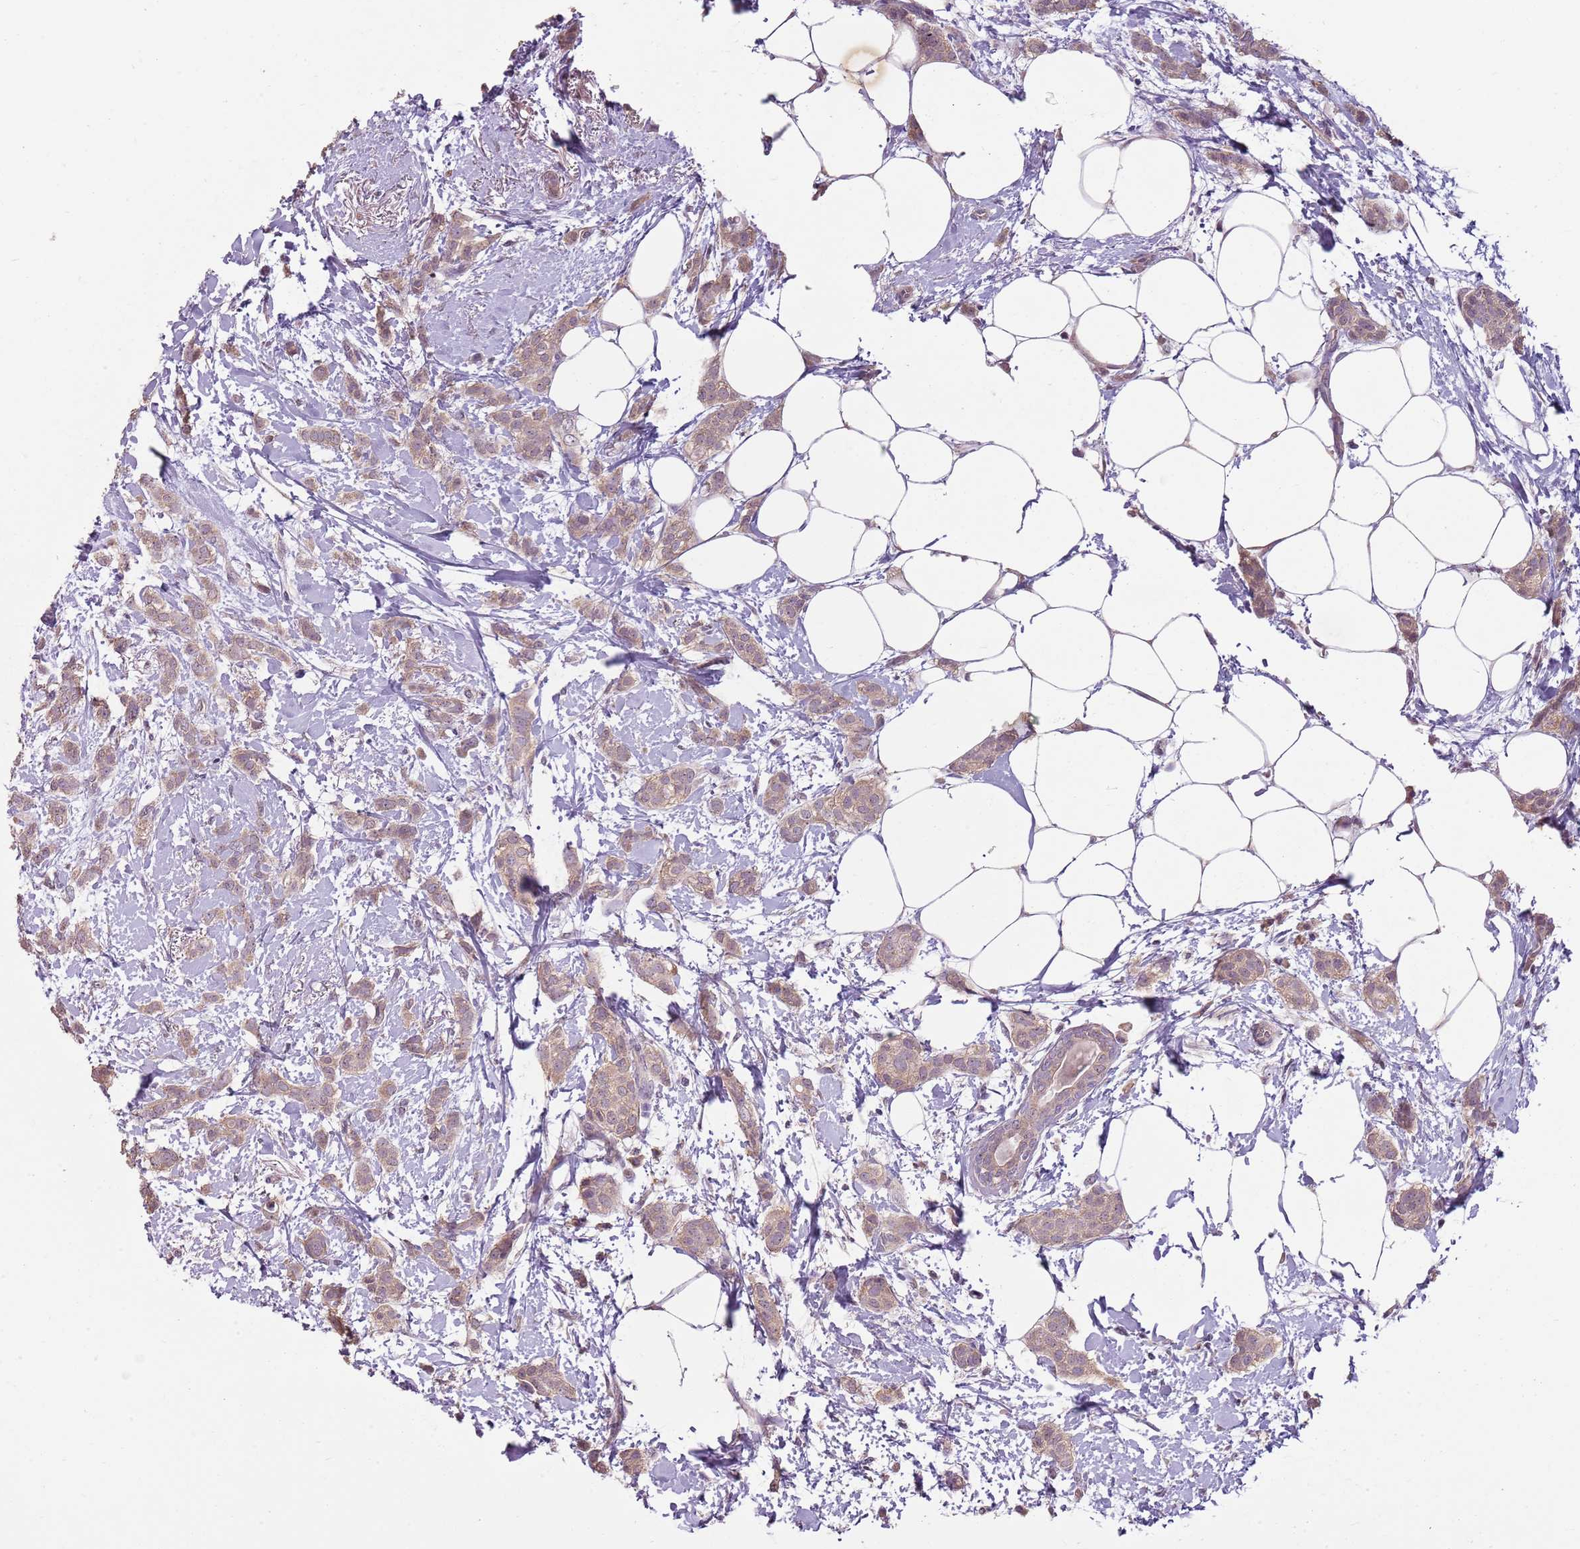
{"staining": {"intensity": "weak", "quantity": ">75%", "location": "cytoplasmic/membranous"}, "tissue": "breast cancer", "cell_type": "Tumor cells", "image_type": "cancer", "snomed": [{"axis": "morphology", "description": "Duct carcinoma"}, {"axis": "topography", "description": "Breast"}], "caption": "IHC of human infiltrating ductal carcinoma (breast) shows low levels of weak cytoplasmic/membranous staining in about >75% of tumor cells.", "gene": "TEKT4", "patient": {"sex": "female", "age": 72}}